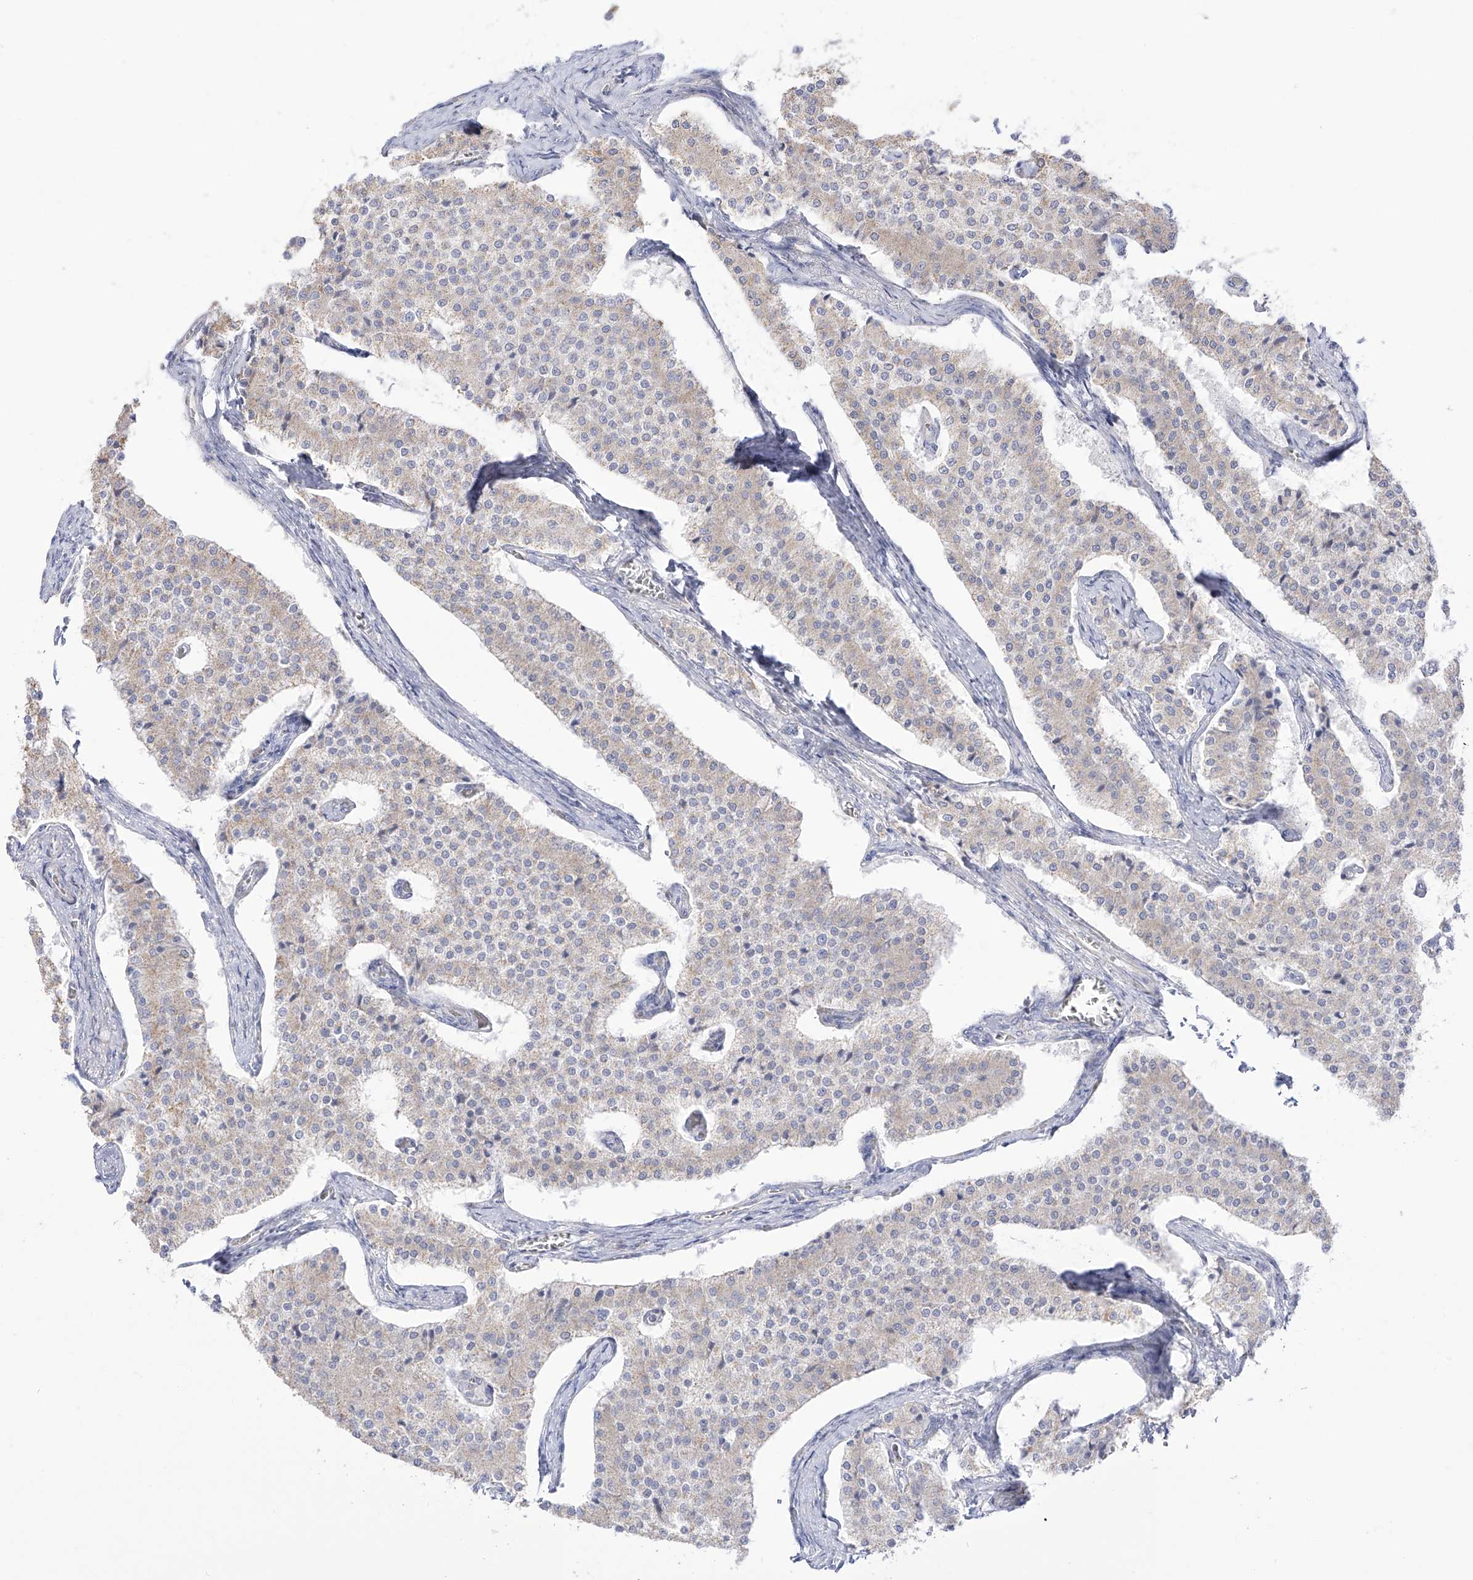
{"staining": {"intensity": "weak", "quantity": "<25%", "location": "cytoplasmic/membranous"}, "tissue": "carcinoid", "cell_type": "Tumor cells", "image_type": "cancer", "snomed": [{"axis": "morphology", "description": "Carcinoid, malignant, NOS"}, {"axis": "topography", "description": "Colon"}], "caption": "IHC histopathology image of neoplastic tissue: carcinoid (malignant) stained with DAB exhibits no significant protein positivity in tumor cells.", "gene": "RCHY1", "patient": {"sex": "female", "age": 52}}